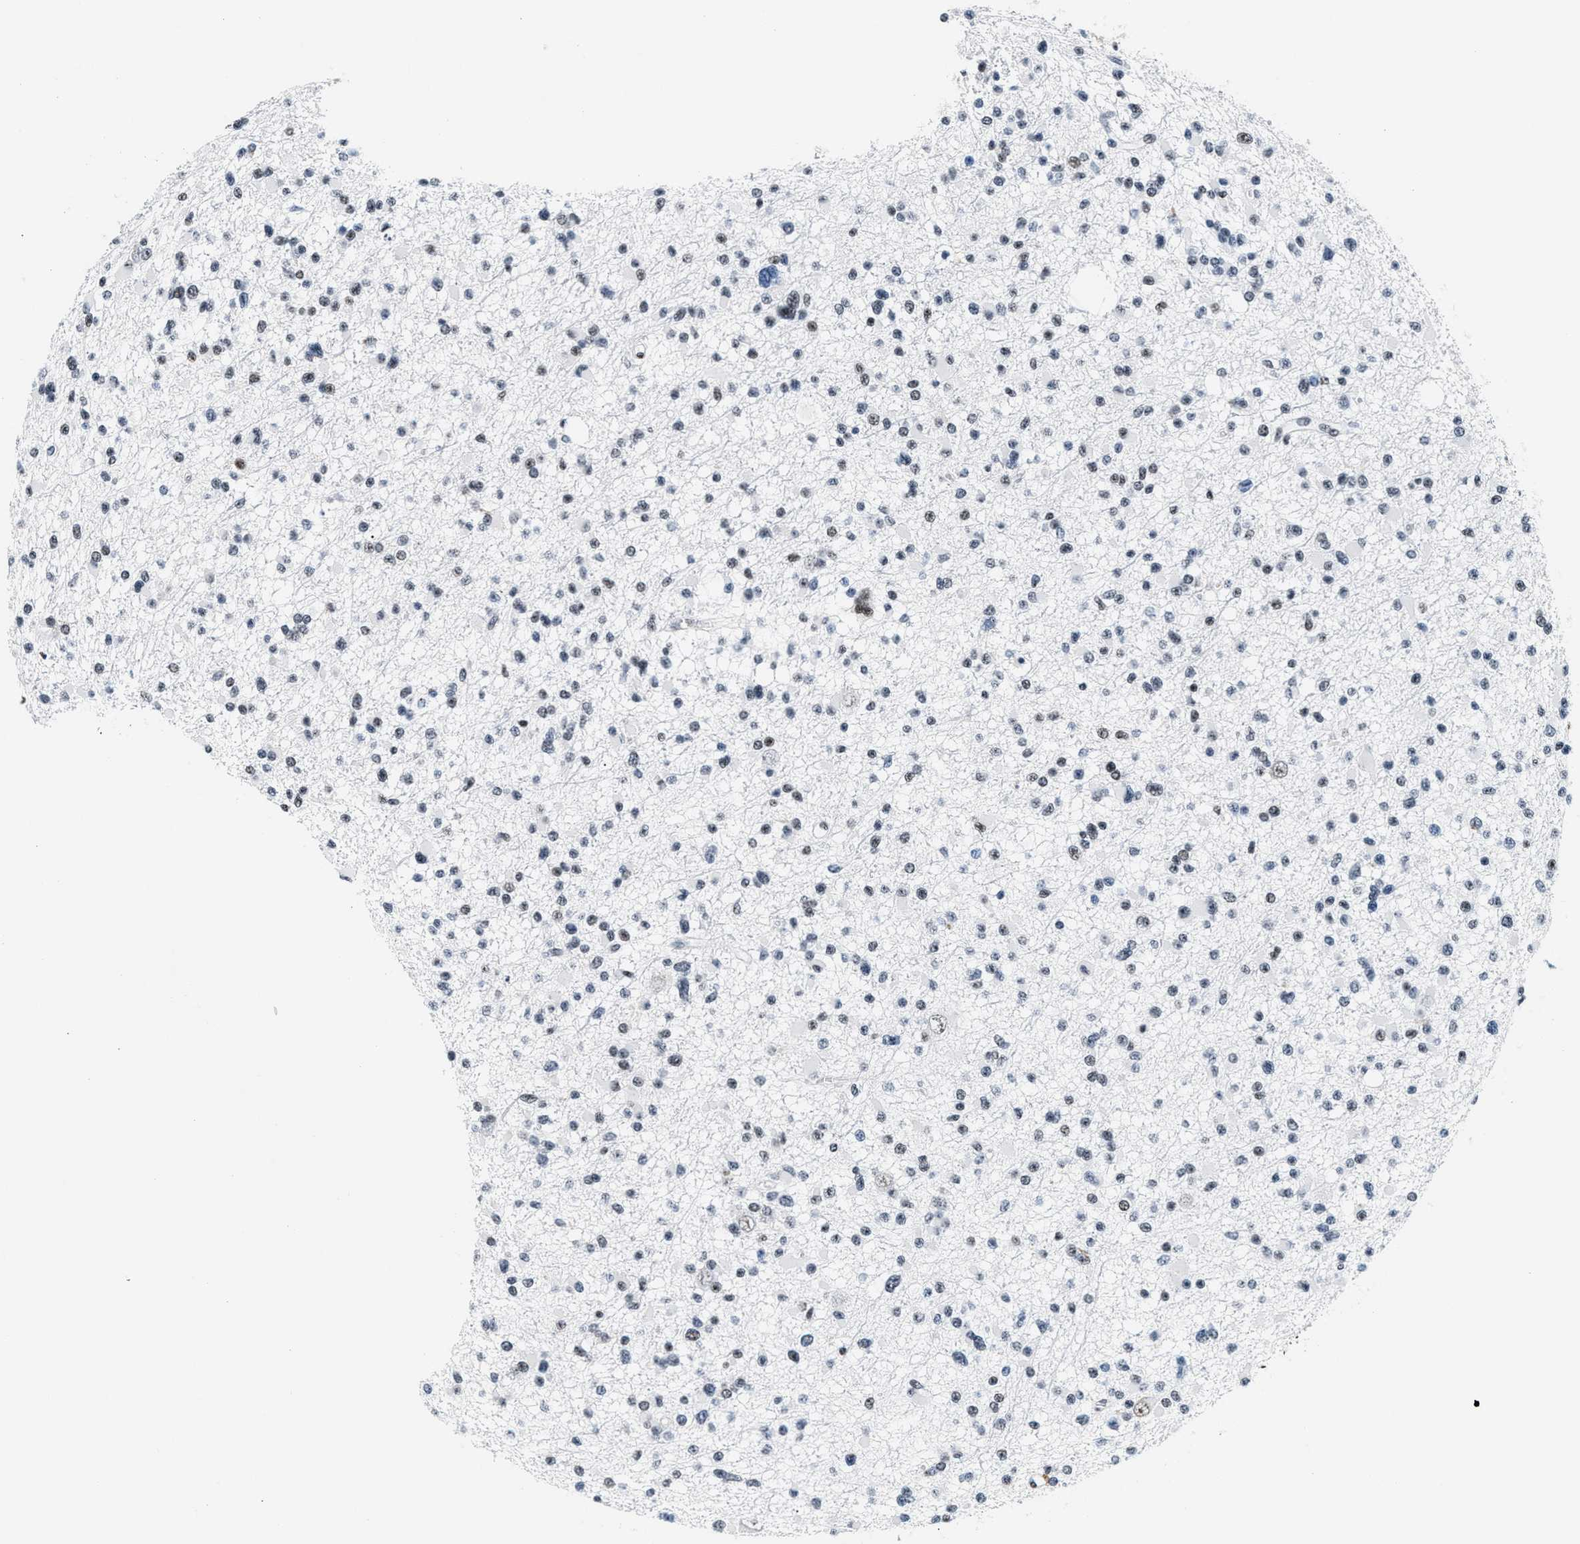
{"staining": {"intensity": "weak", "quantity": "<25%", "location": "nuclear"}, "tissue": "glioma", "cell_type": "Tumor cells", "image_type": "cancer", "snomed": [{"axis": "morphology", "description": "Glioma, malignant, Low grade"}, {"axis": "topography", "description": "Brain"}], "caption": "This is a image of IHC staining of glioma, which shows no expression in tumor cells.", "gene": "RAD50", "patient": {"sex": "female", "age": 22}}